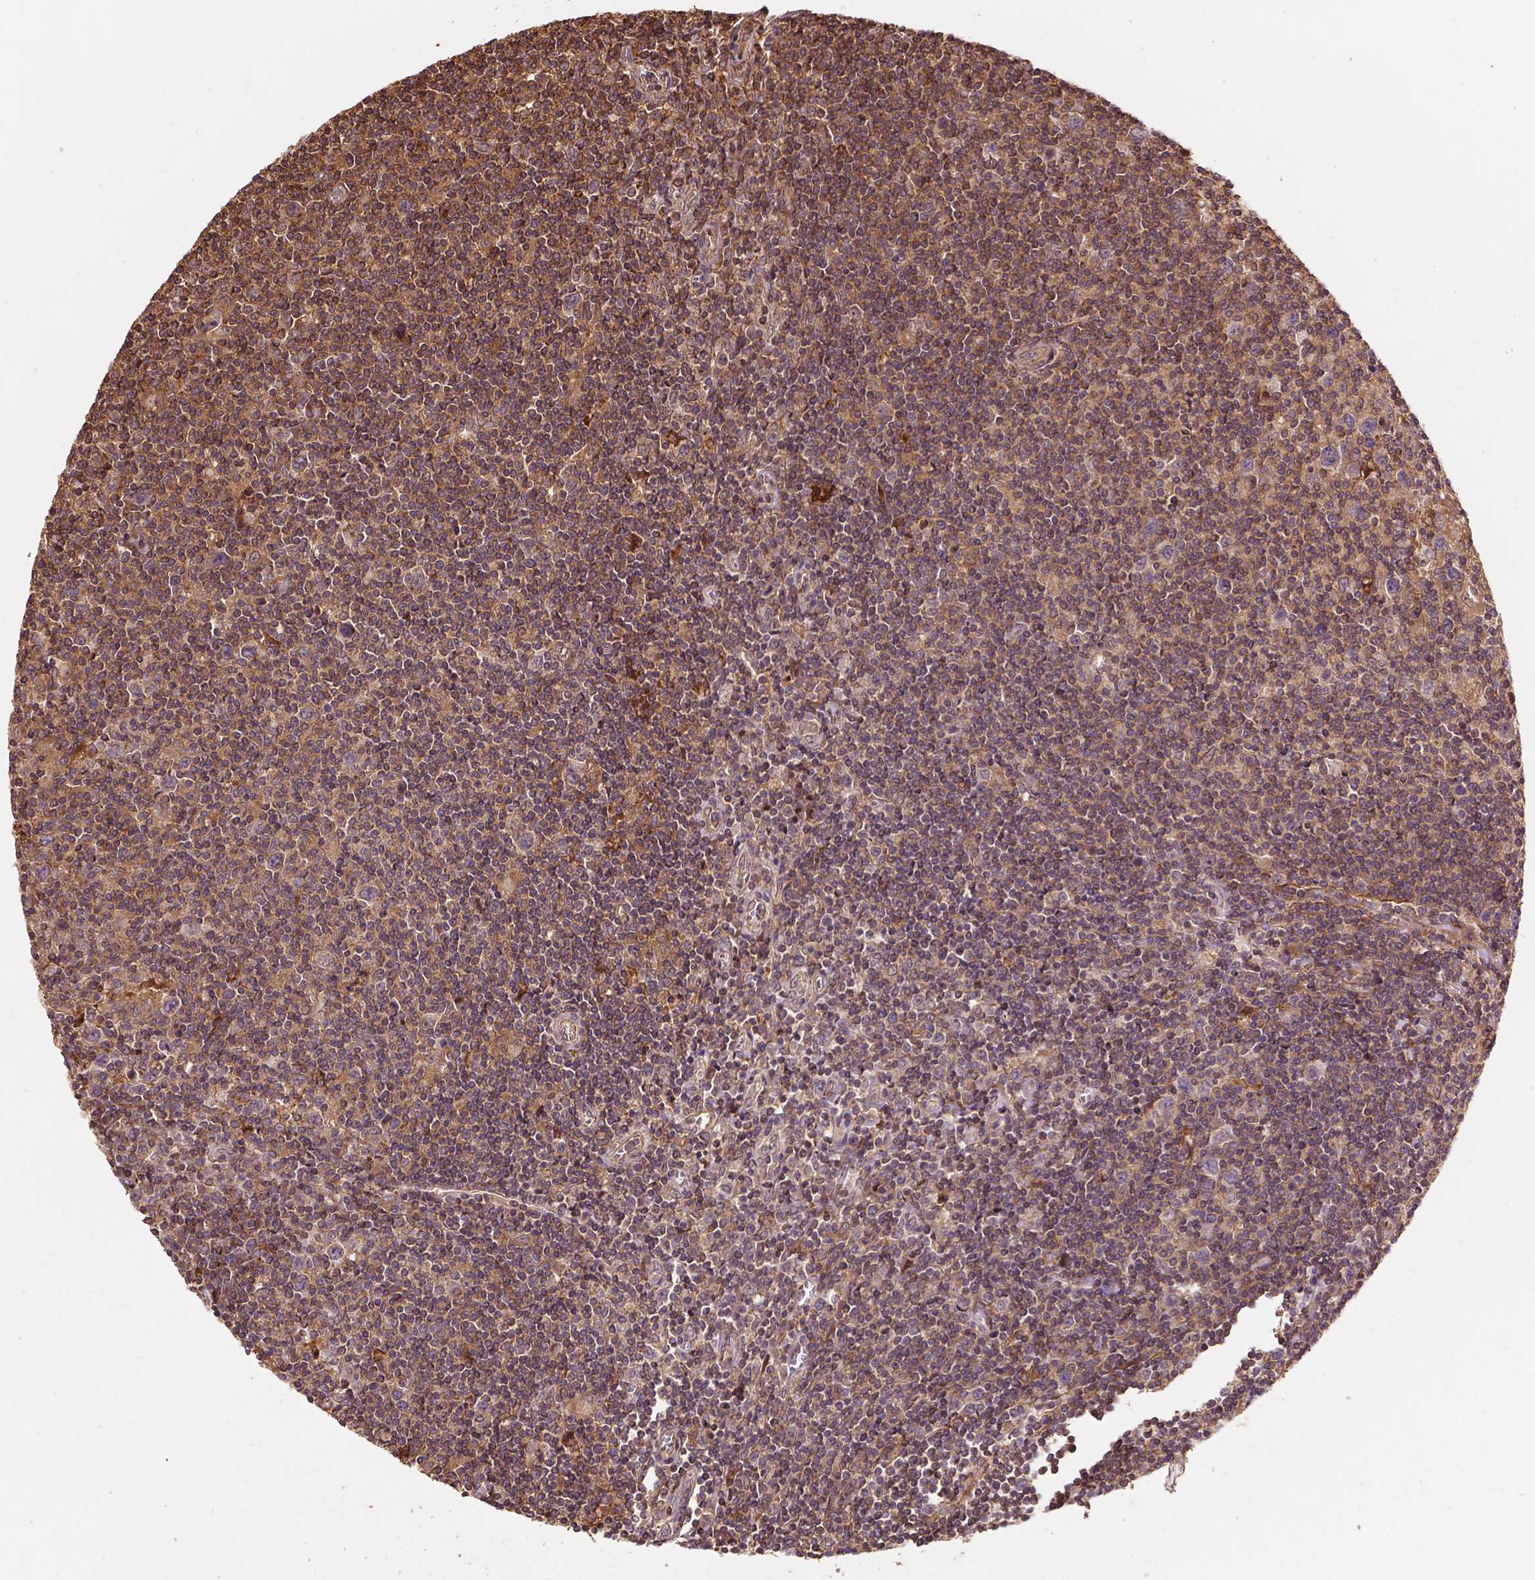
{"staining": {"intensity": "weak", "quantity": ">75%", "location": "cytoplasmic/membranous"}, "tissue": "lymphoma", "cell_type": "Tumor cells", "image_type": "cancer", "snomed": [{"axis": "morphology", "description": "Hodgkin's disease, NOS"}, {"axis": "topography", "description": "Lymph node"}], "caption": "IHC (DAB (3,3'-diaminobenzidine)) staining of human Hodgkin's disease exhibits weak cytoplasmic/membranous protein expression in approximately >75% of tumor cells.", "gene": "ZMYND19", "patient": {"sex": "male", "age": 40}}